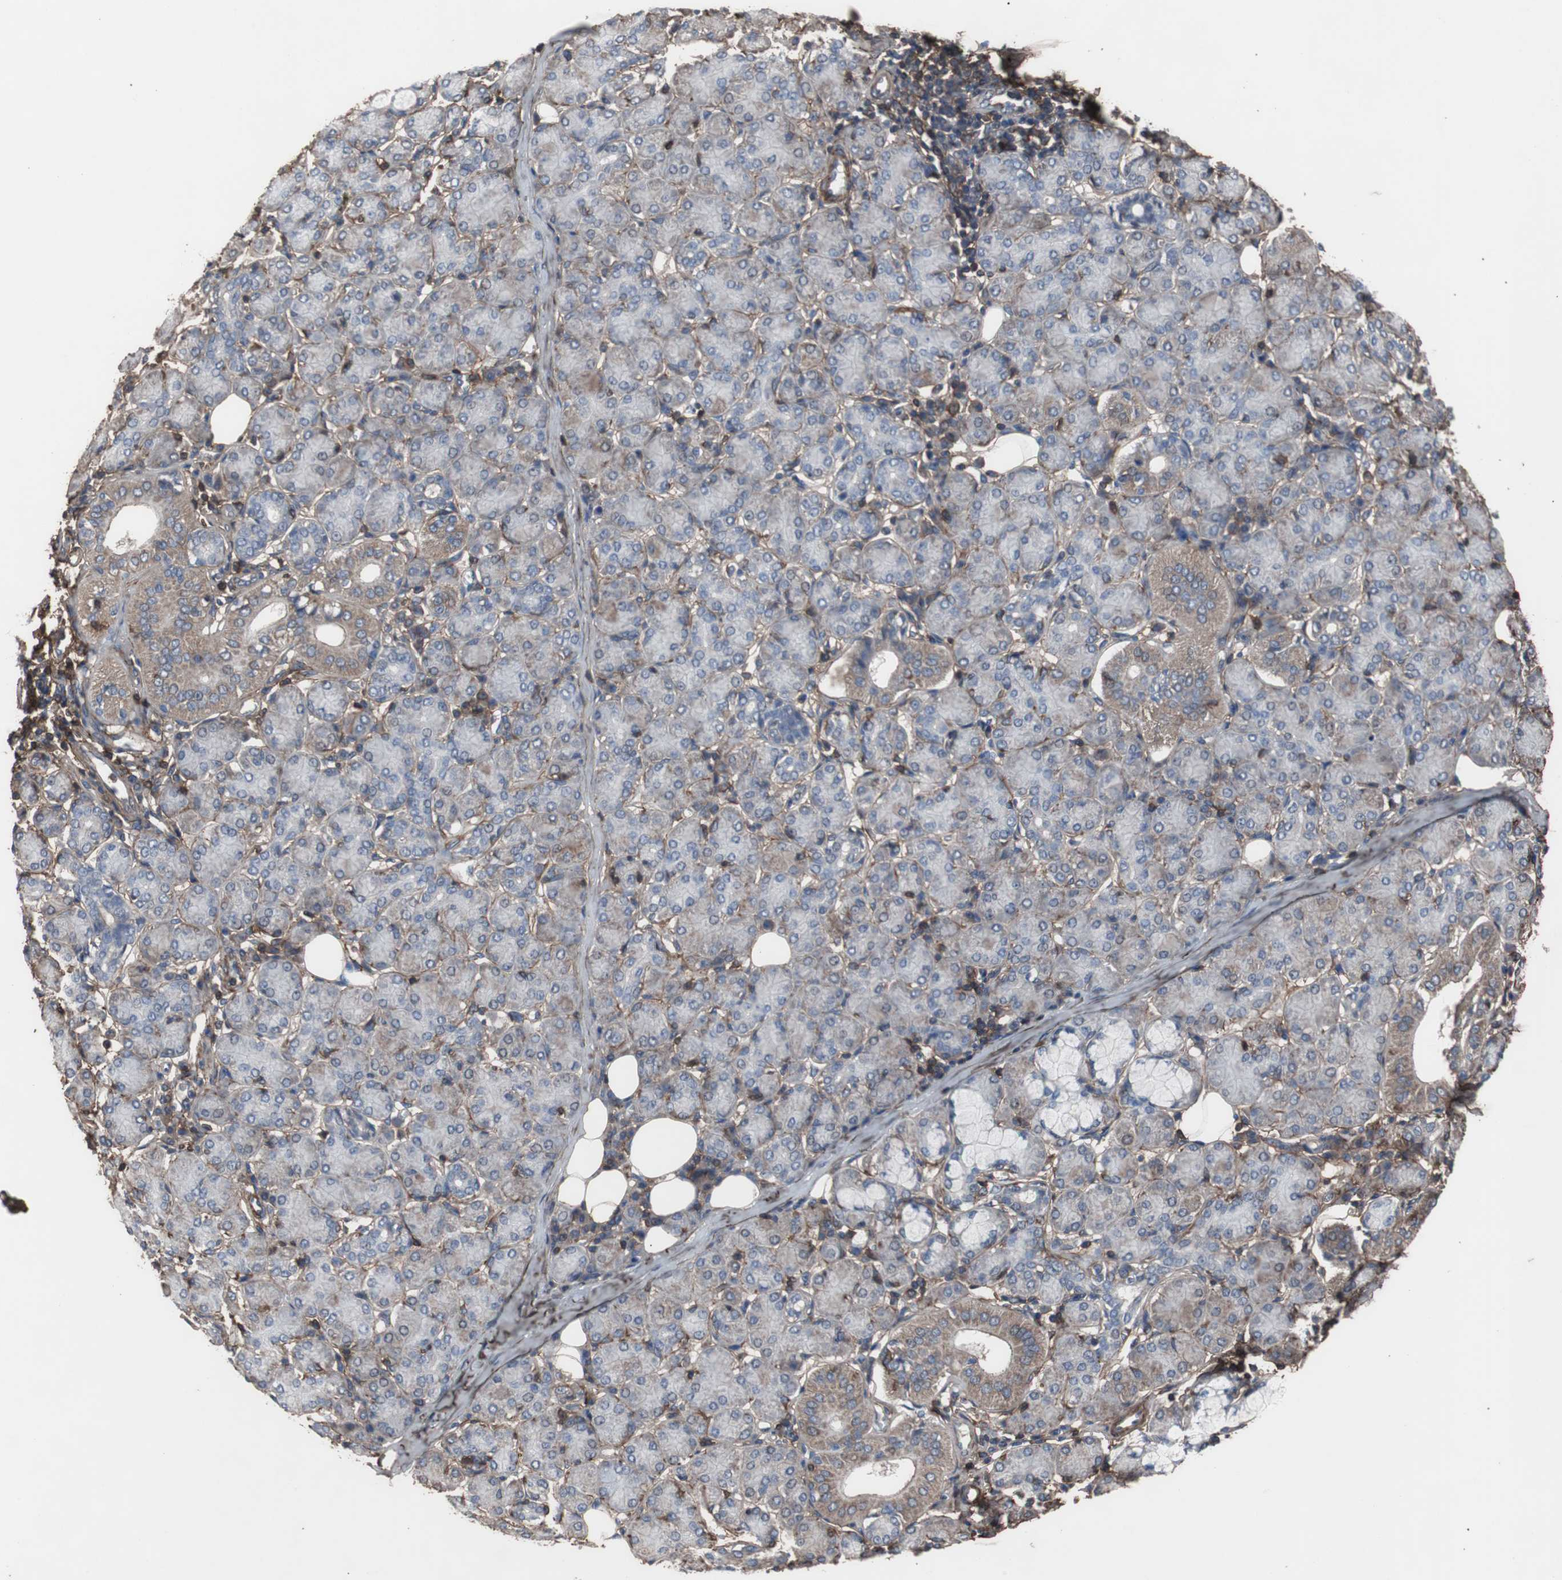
{"staining": {"intensity": "negative", "quantity": "none", "location": "none"}, "tissue": "salivary gland", "cell_type": "Glandular cells", "image_type": "normal", "snomed": [{"axis": "morphology", "description": "Normal tissue, NOS"}, {"axis": "morphology", "description": "Inflammation, NOS"}, {"axis": "topography", "description": "Lymph node"}, {"axis": "topography", "description": "Salivary gland"}], "caption": "Immunohistochemistry (IHC) histopathology image of normal salivary gland: salivary gland stained with DAB (3,3'-diaminobenzidine) reveals no significant protein expression in glandular cells.", "gene": "COL6A2", "patient": {"sex": "male", "age": 3}}